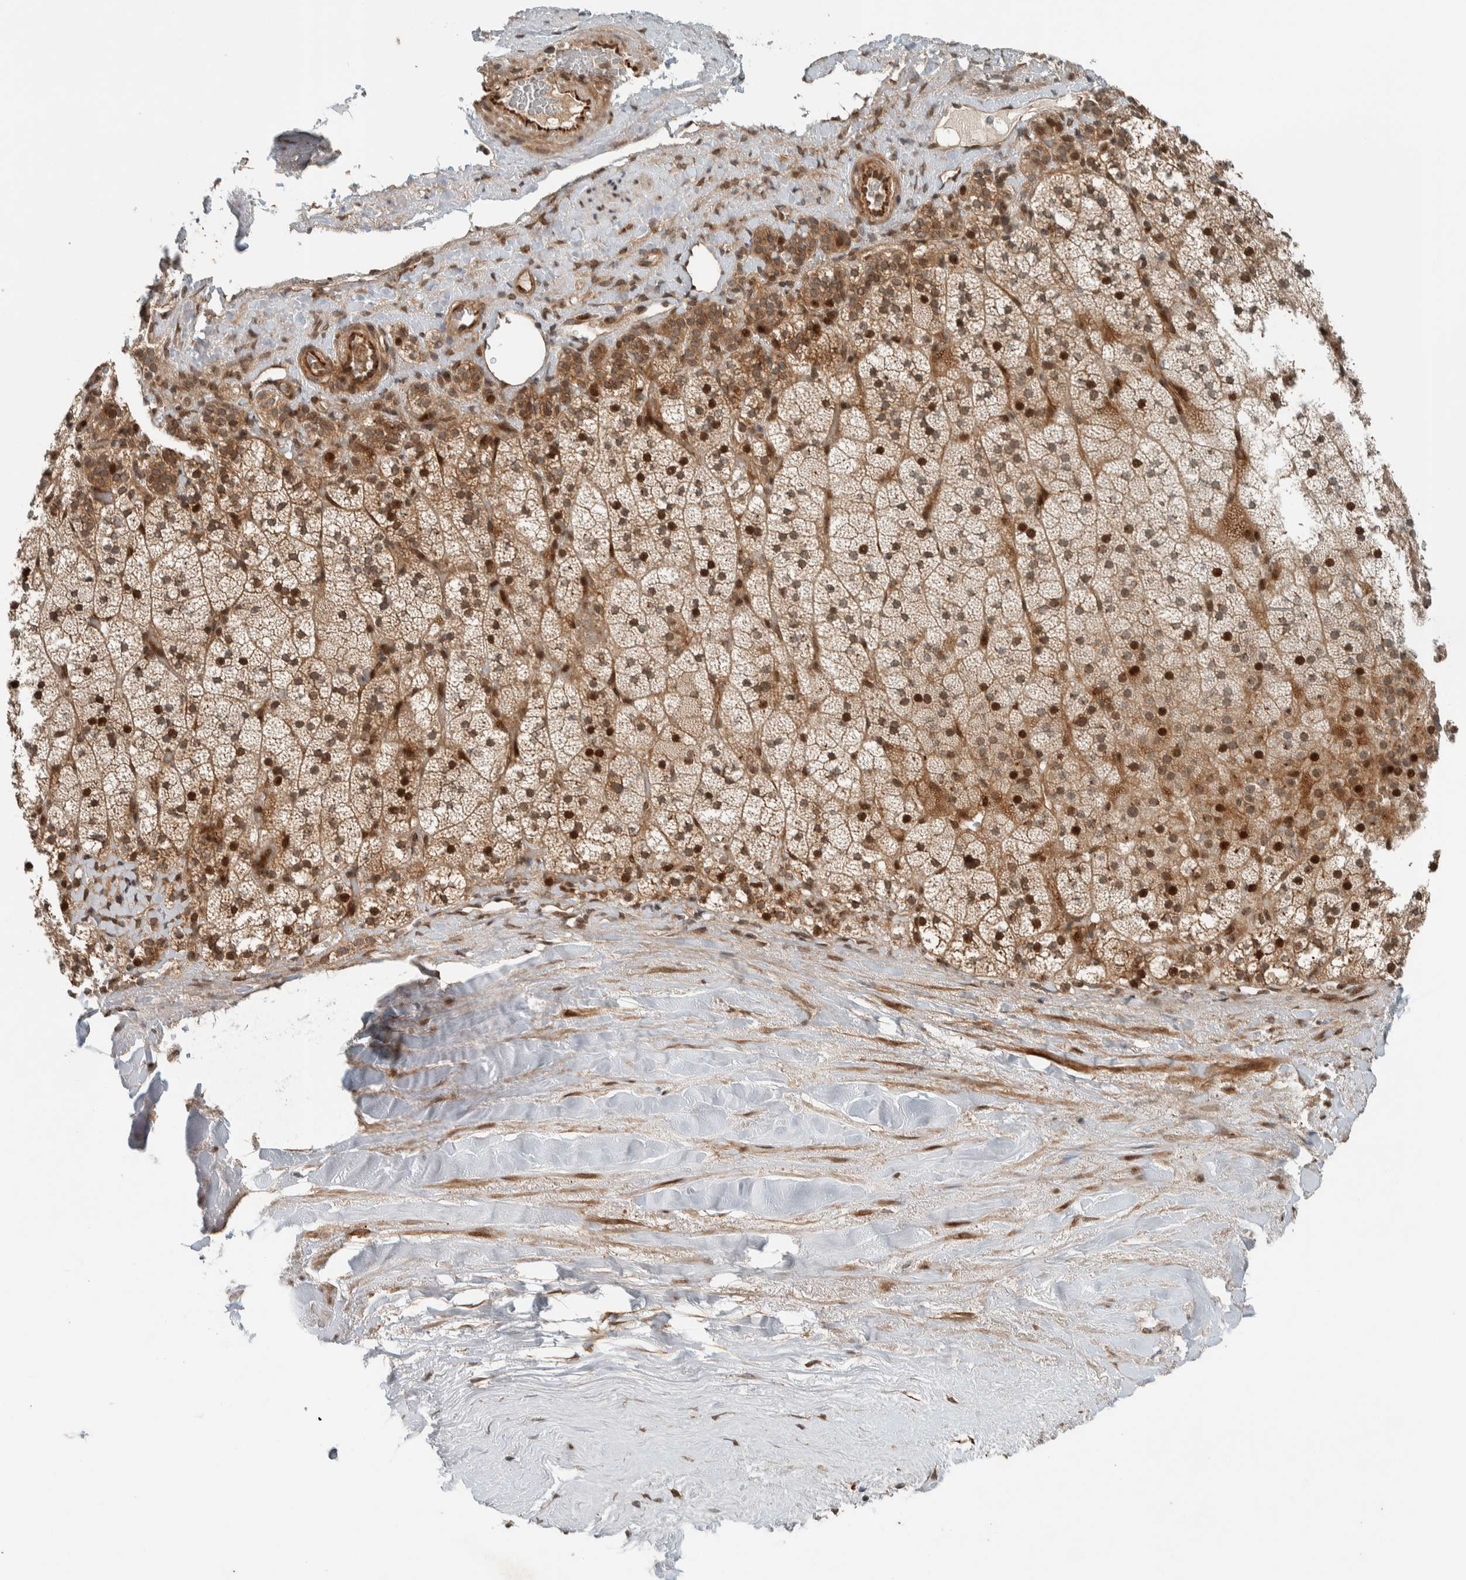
{"staining": {"intensity": "strong", "quantity": ">75%", "location": "cytoplasmic/membranous,nuclear"}, "tissue": "adrenal gland", "cell_type": "Glandular cells", "image_type": "normal", "snomed": [{"axis": "morphology", "description": "Normal tissue, NOS"}, {"axis": "topography", "description": "Adrenal gland"}], "caption": "Brown immunohistochemical staining in benign human adrenal gland reveals strong cytoplasmic/membranous,nuclear expression in approximately >75% of glandular cells. The protein of interest is shown in brown color, while the nuclei are stained blue.", "gene": "STXBP4", "patient": {"sex": "male", "age": 35}}